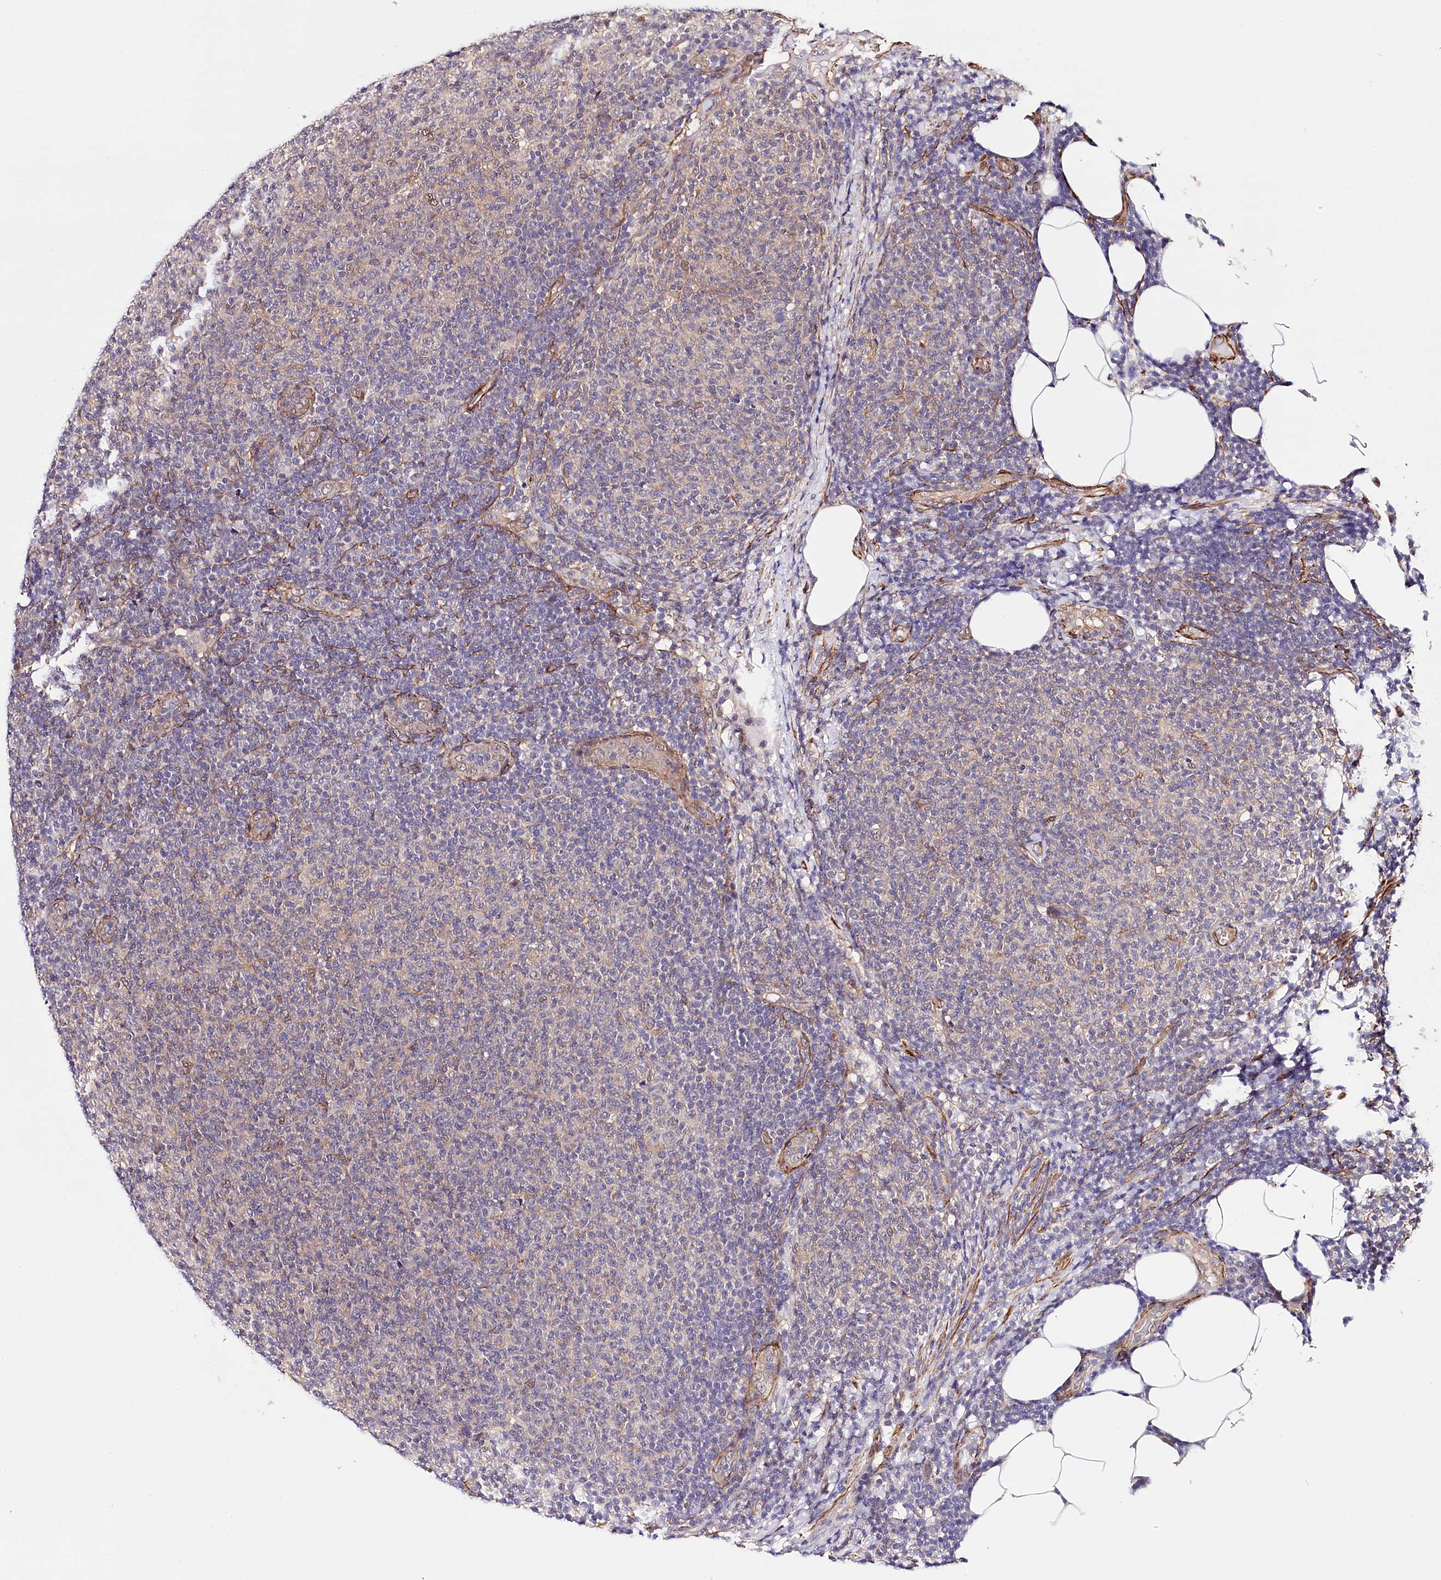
{"staining": {"intensity": "negative", "quantity": "none", "location": "none"}, "tissue": "lymphoma", "cell_type": "Tumor cells", "image_type": "cancer", "snomed": [{"axis": "morphology", "description": "Malignant lymphoma, non-Hodgkin's type, Low grade"}, {"axis": "topography", "description": "Lymph node"}], "caption": "There is no significant positivity in tumor cells of malignant lymphoma, non-Hodgkin's type (low-grade).", "gene": "PPP2R5B", "patient": {"sex": "male", "age": 66}}